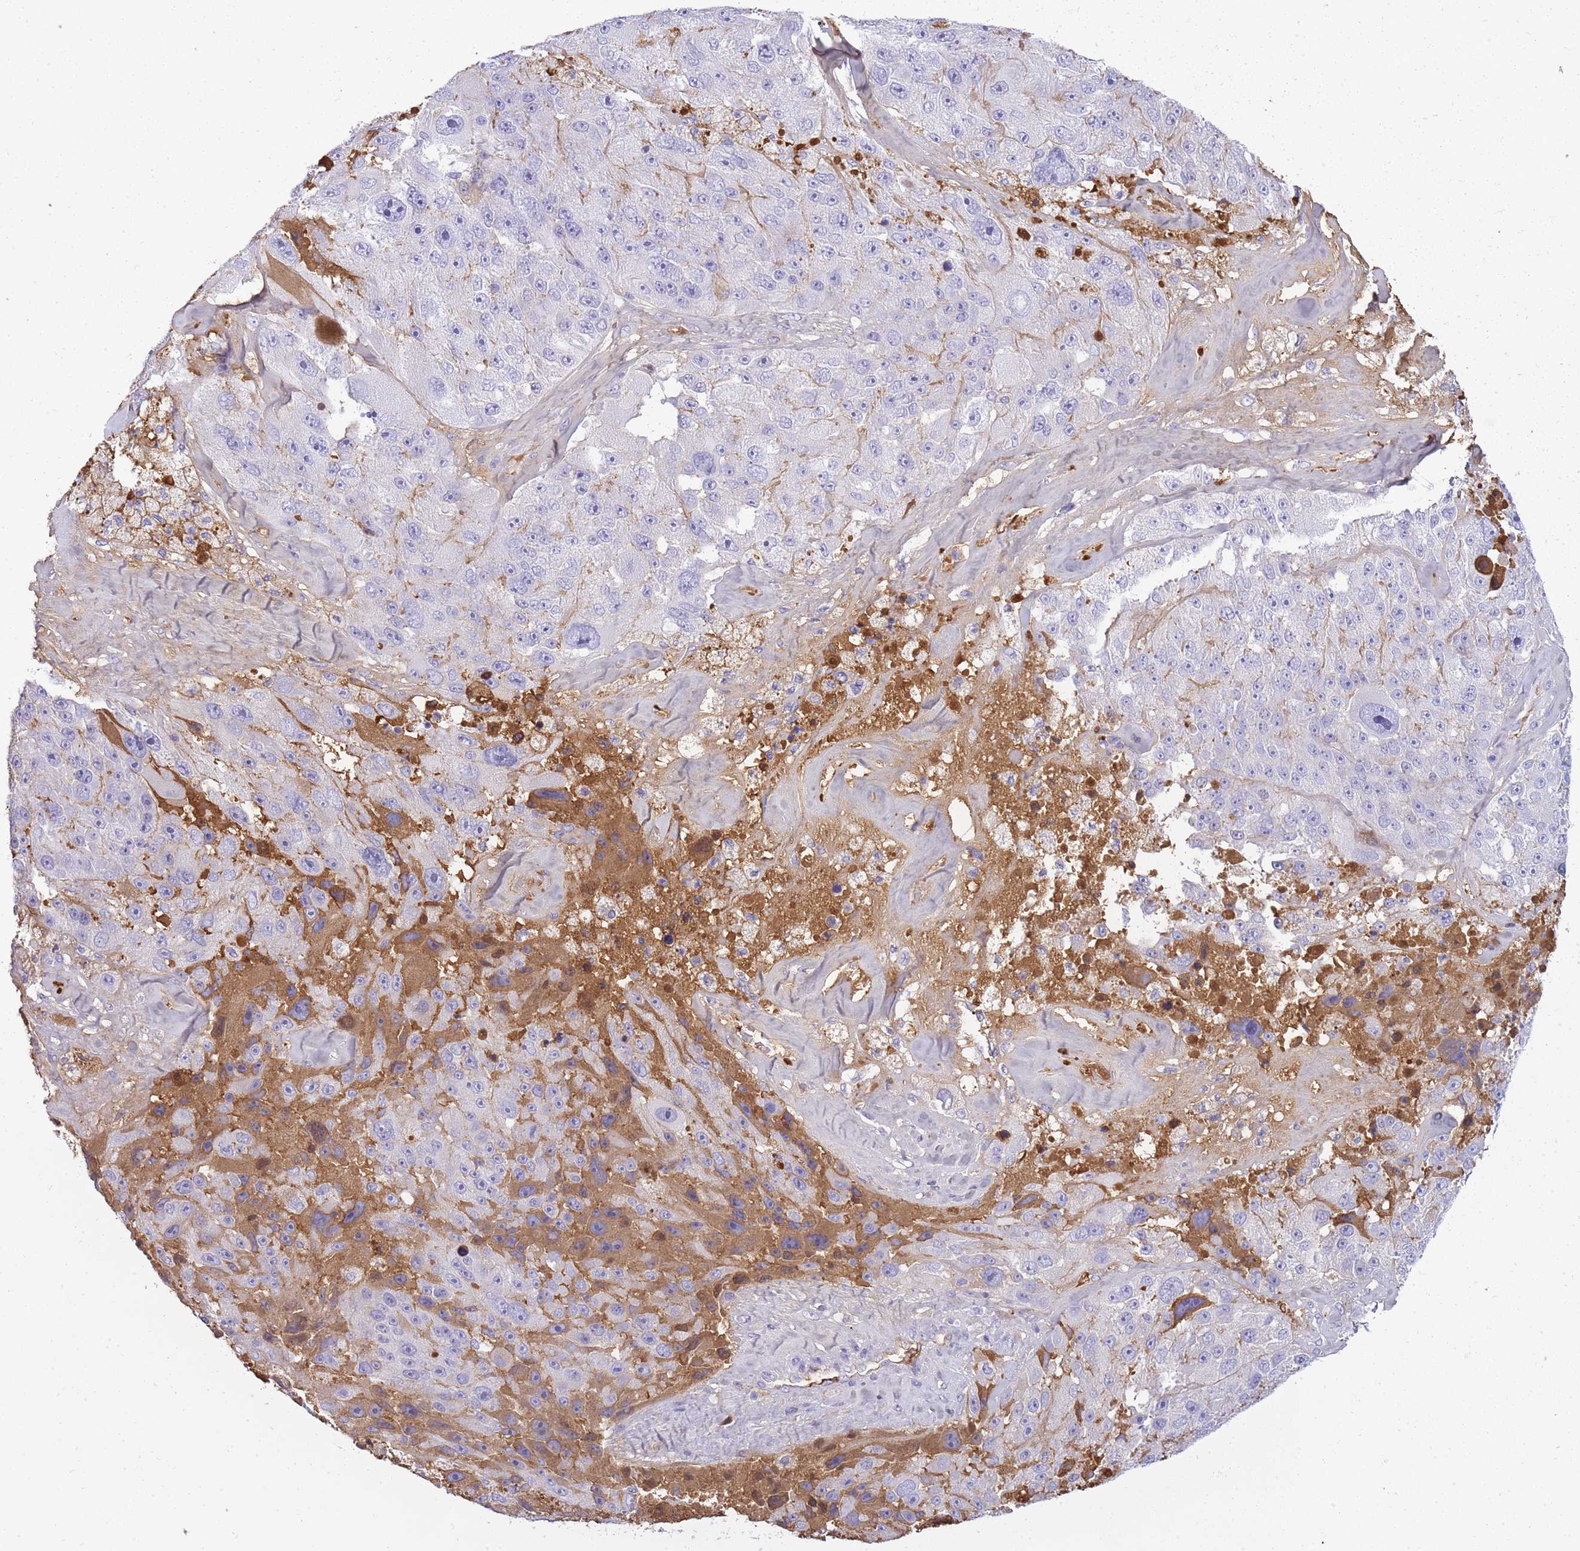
{"staining": {"intensity": "moderate", "quantity": "<25%", "location": "cytoplasmic/membranous"}, "tissue": "melanoma", "cell_type": "Tumor cells", "image_type": "cancer", "snomed": [{"axis": "morphology", "description": "Malignant melanoma, Metastatic site"}, {"axis": "topography", "description": "Lymph node"}], "caption": "The image demonstrates a brown stain indicating the presence of a protein in the cytoplasmic/membranous of tumor cells in melanoma.", "gene": "IGKV1D-42", "patient": {"sex": "male", "age": 62}}